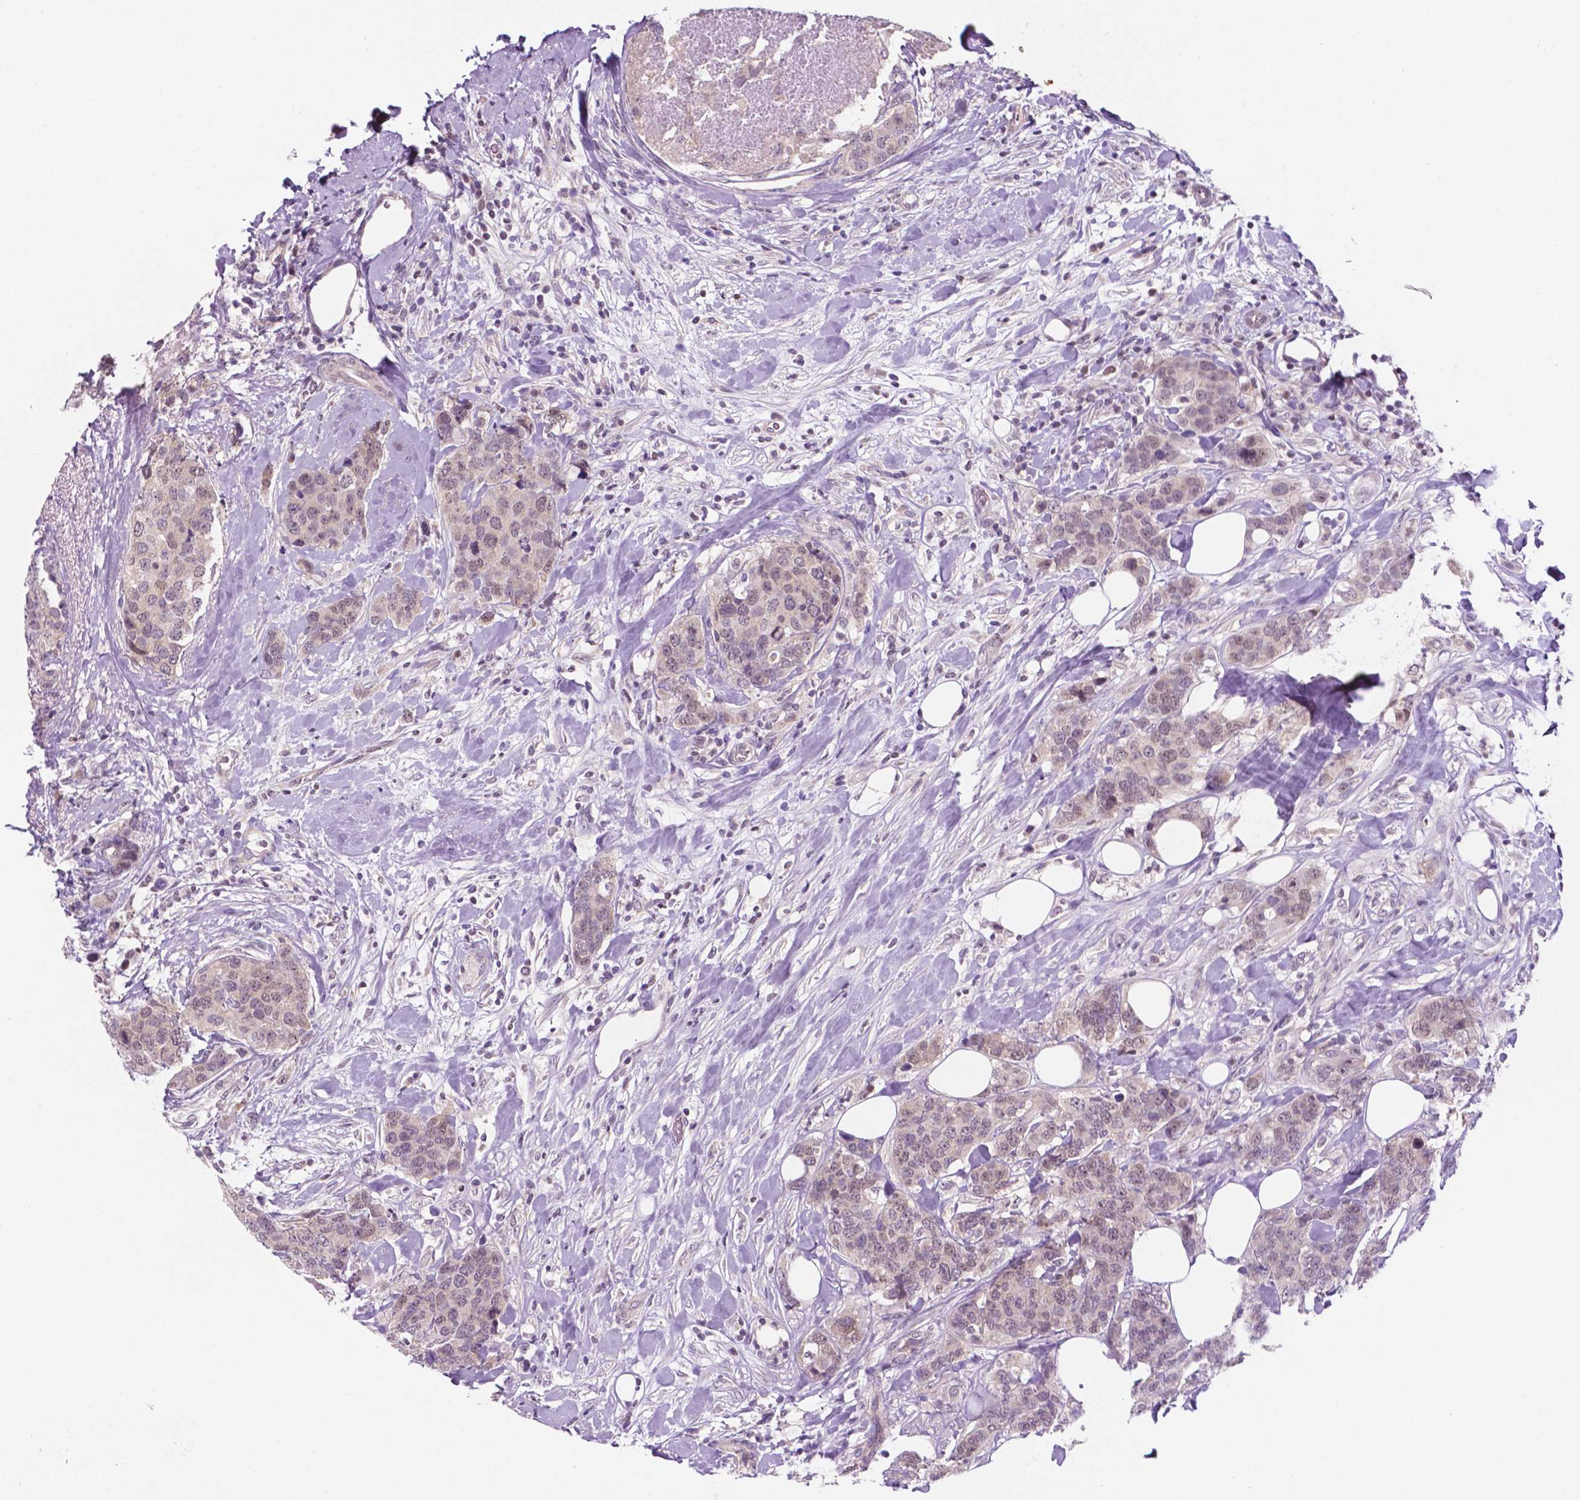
{"staining": {"intensity": "negative", "quantity": "none", "location": "none"}, "tissue": "breast cancer", "cell_type": "Tumor cells", "image_type": "cancer", "snomed": [{"axis": "morphology", "description": "Lobular carcinoma"}, {"axis": "topography", "description": "Breast"}], "caption": "Immunohistochemistry (IHC) micrograph of human breast cancer stained for a protein (brown), which reveals no expression in tumor cells.", "gene": "FAM50B", "patient": {"sex": "female", "age": 59}}